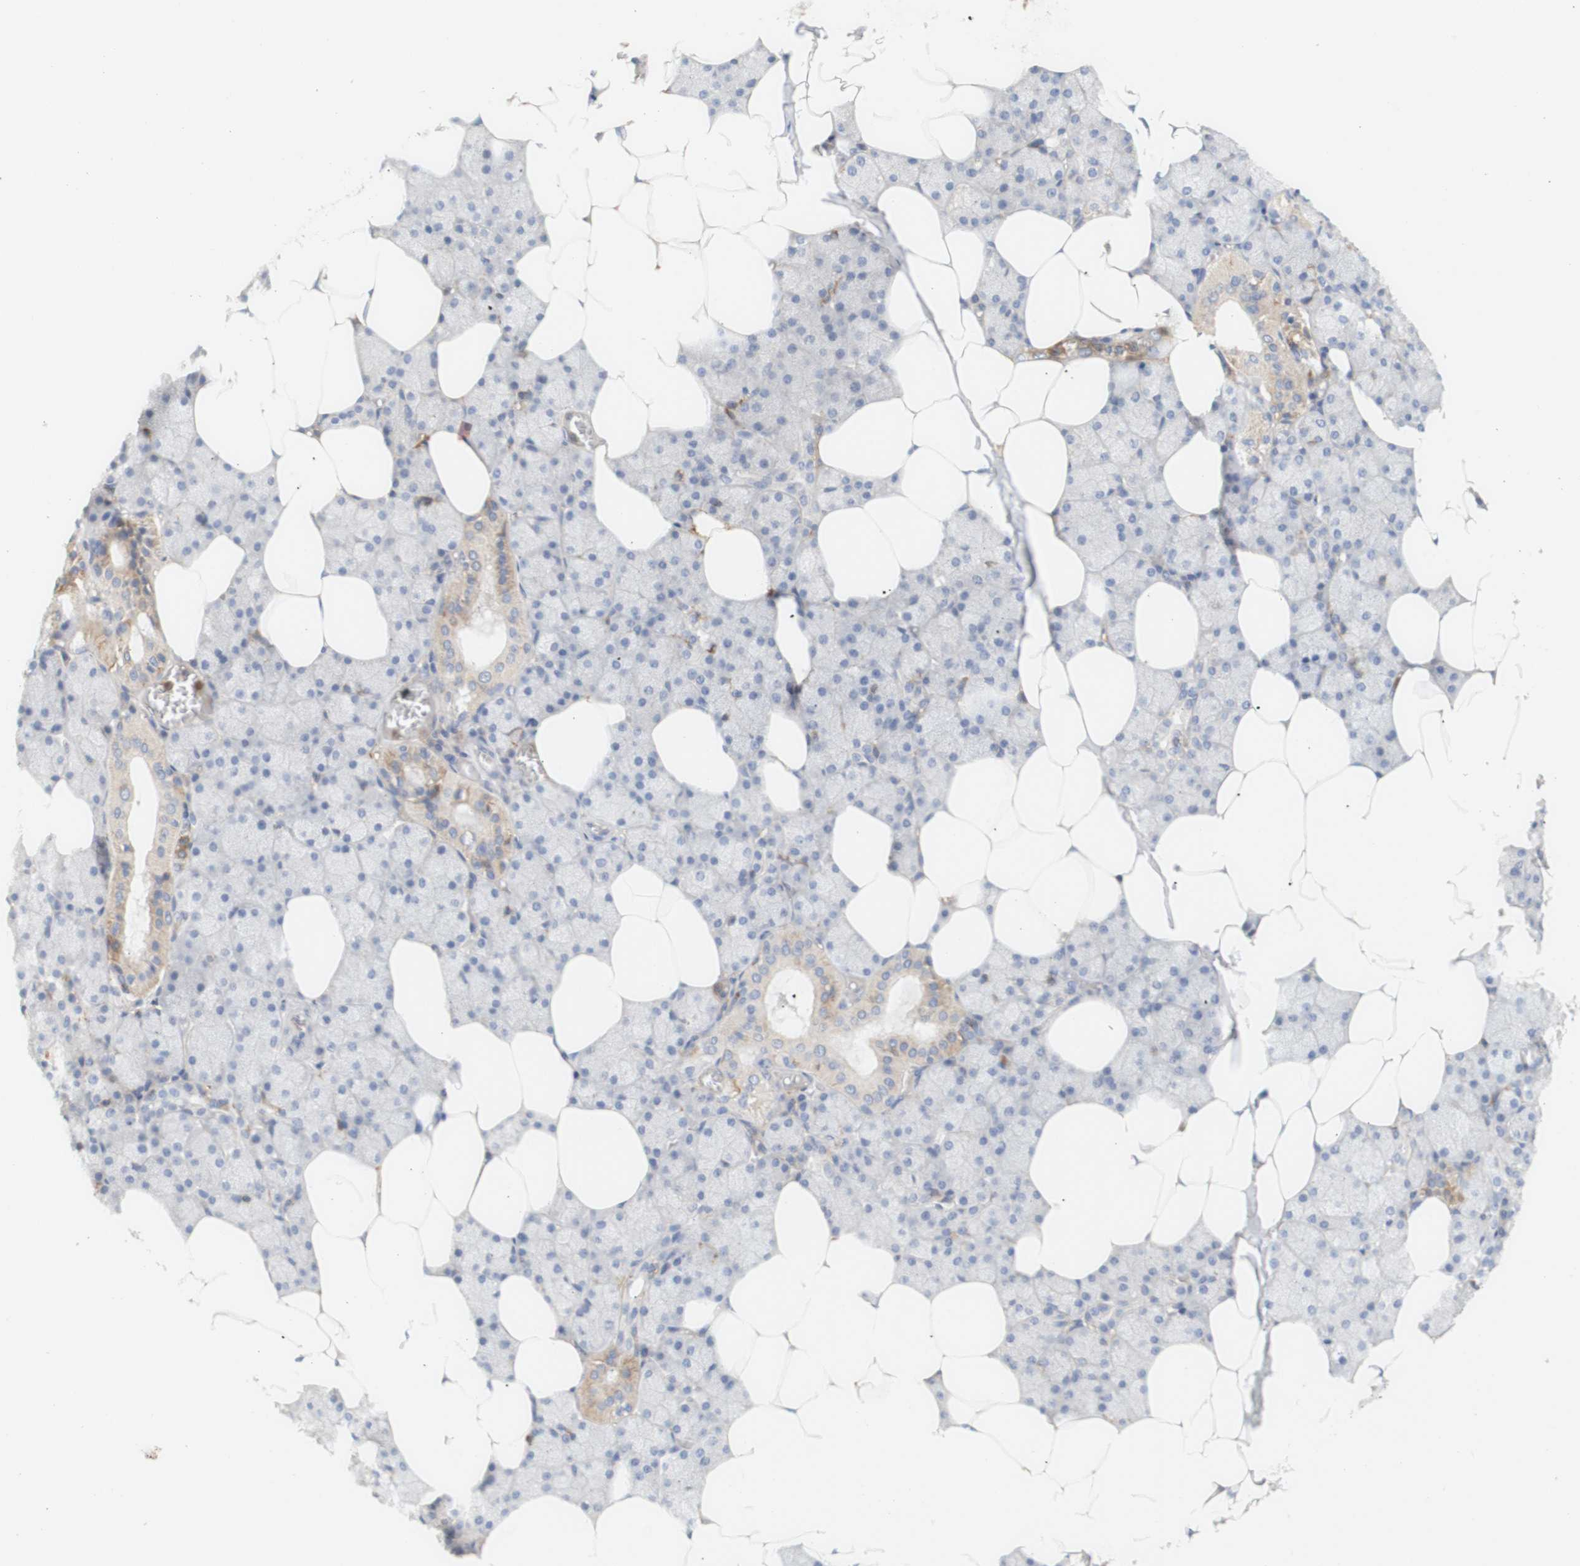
{"staining": {"intensity": "weak", "quantity": "<25%", "location": "cytoplasmic/membranous"}, "tissue": "salivary gland", "cell_type": "Glandular cells", "image_type": "normal", "snomed": [{"axis": "morphology", "description": "Normal tissue, NOS"}, {"axis": "topography", "description": "Salivary gland"}], "caption": "Immunohistochemical staining of normal salivary gland exhibits no significant positivity in glandular cells.", "gene": "PCDH7", "patient": {"sex": "male", "age": 62}}